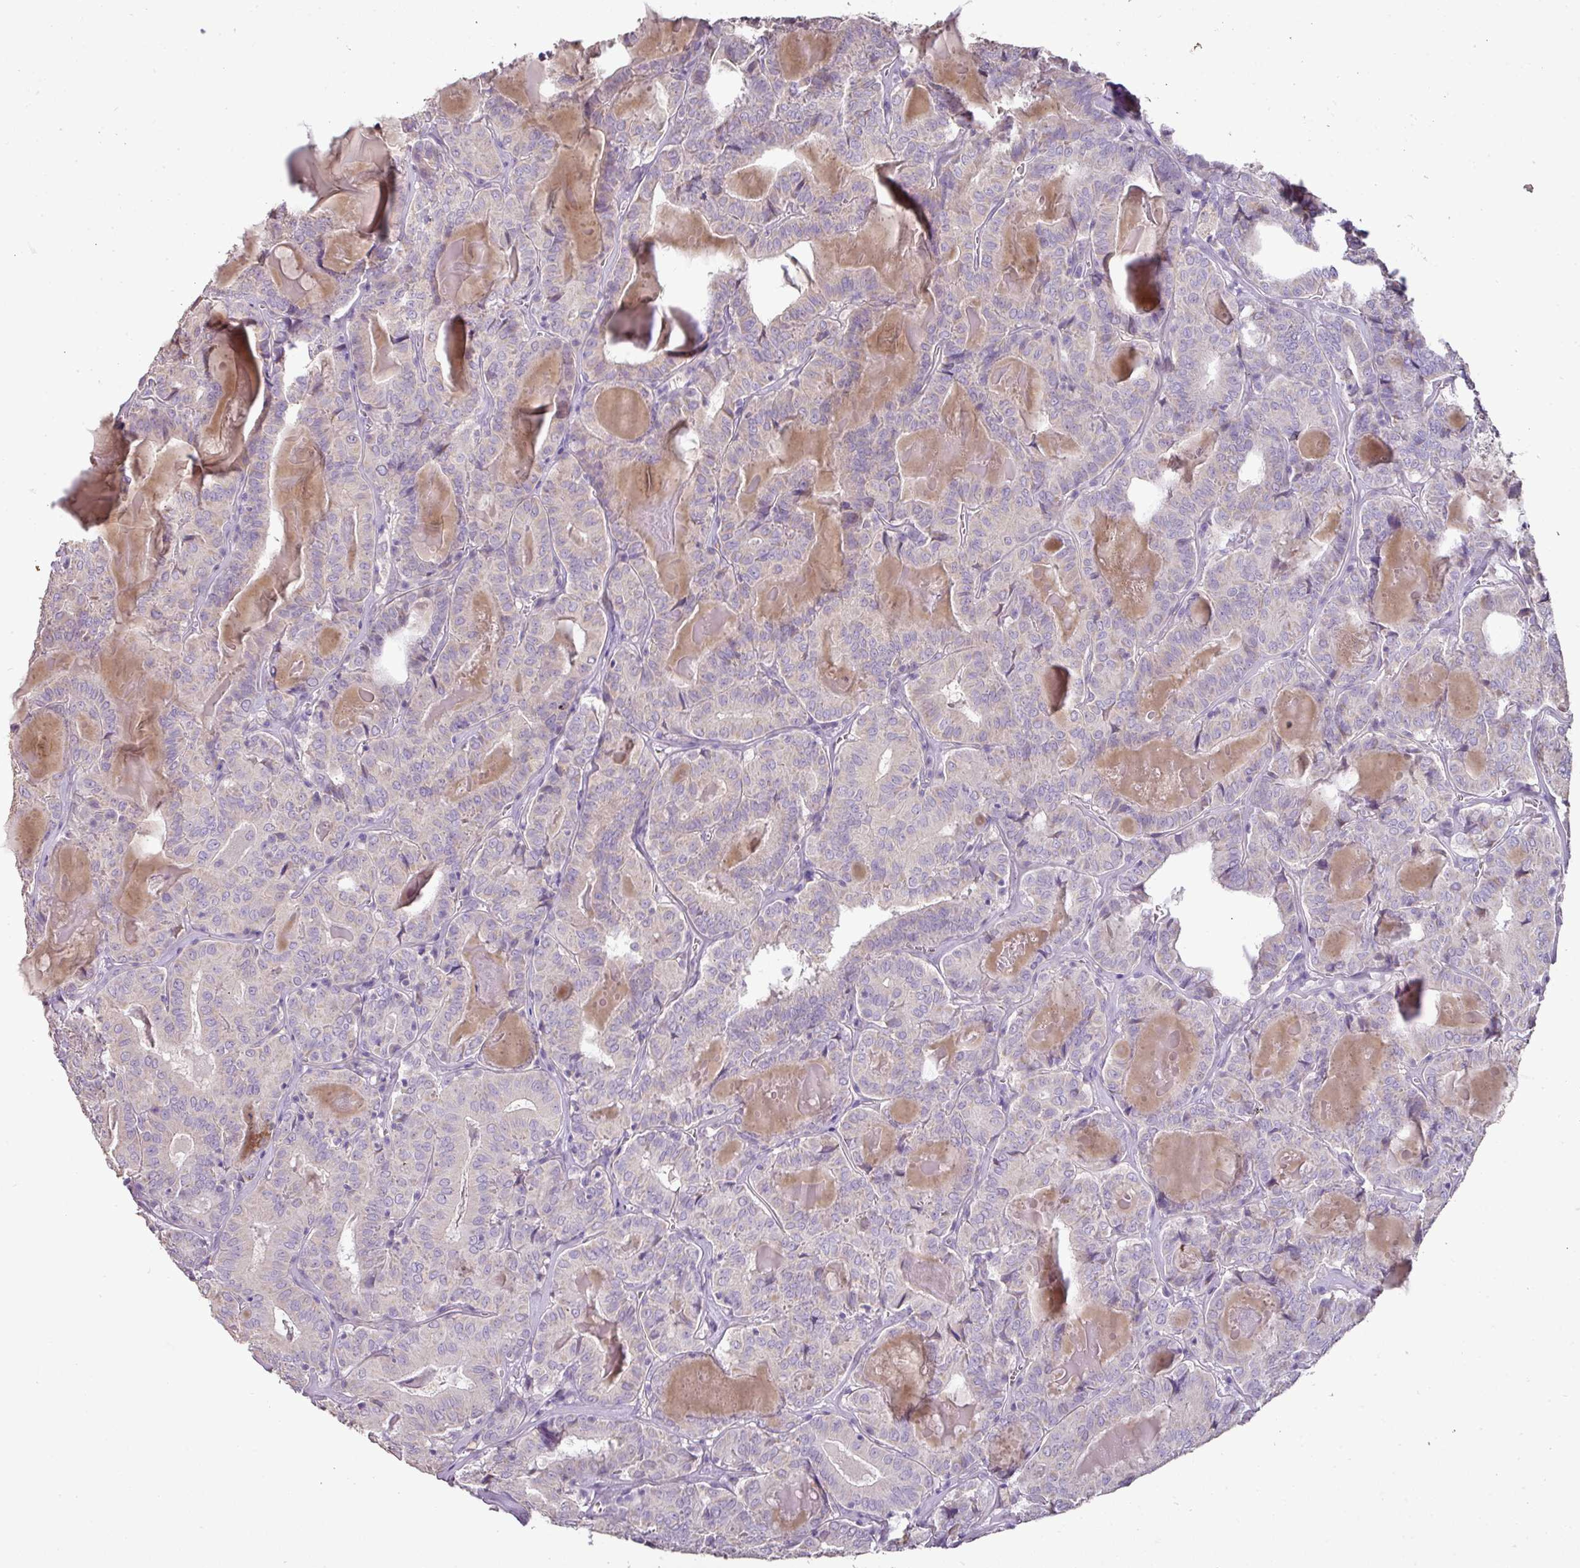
{"staining": {"intensity": "weak", "quantity": "<25%", "location": "cytoplasmic/membranous"}, "tissue": "thyroid cancer", "cell_type": "Tumor cells", "image_type": "cancer", "snomed": [{"axis": "morphology", "description": "Papillary adenocarcinoma, NOS"}, {"axis": "topography", "description": "Thyroid gland"}], "caption": "Immunohistochemistry photomicrograph of neoplastic tissue: human papillary adenocarcinoma (thyroid) stained with DAB displays no significant protein staining in tumor cells.", "gene": "BRINP2", "patient": {"sex": "female", "age": 72}}